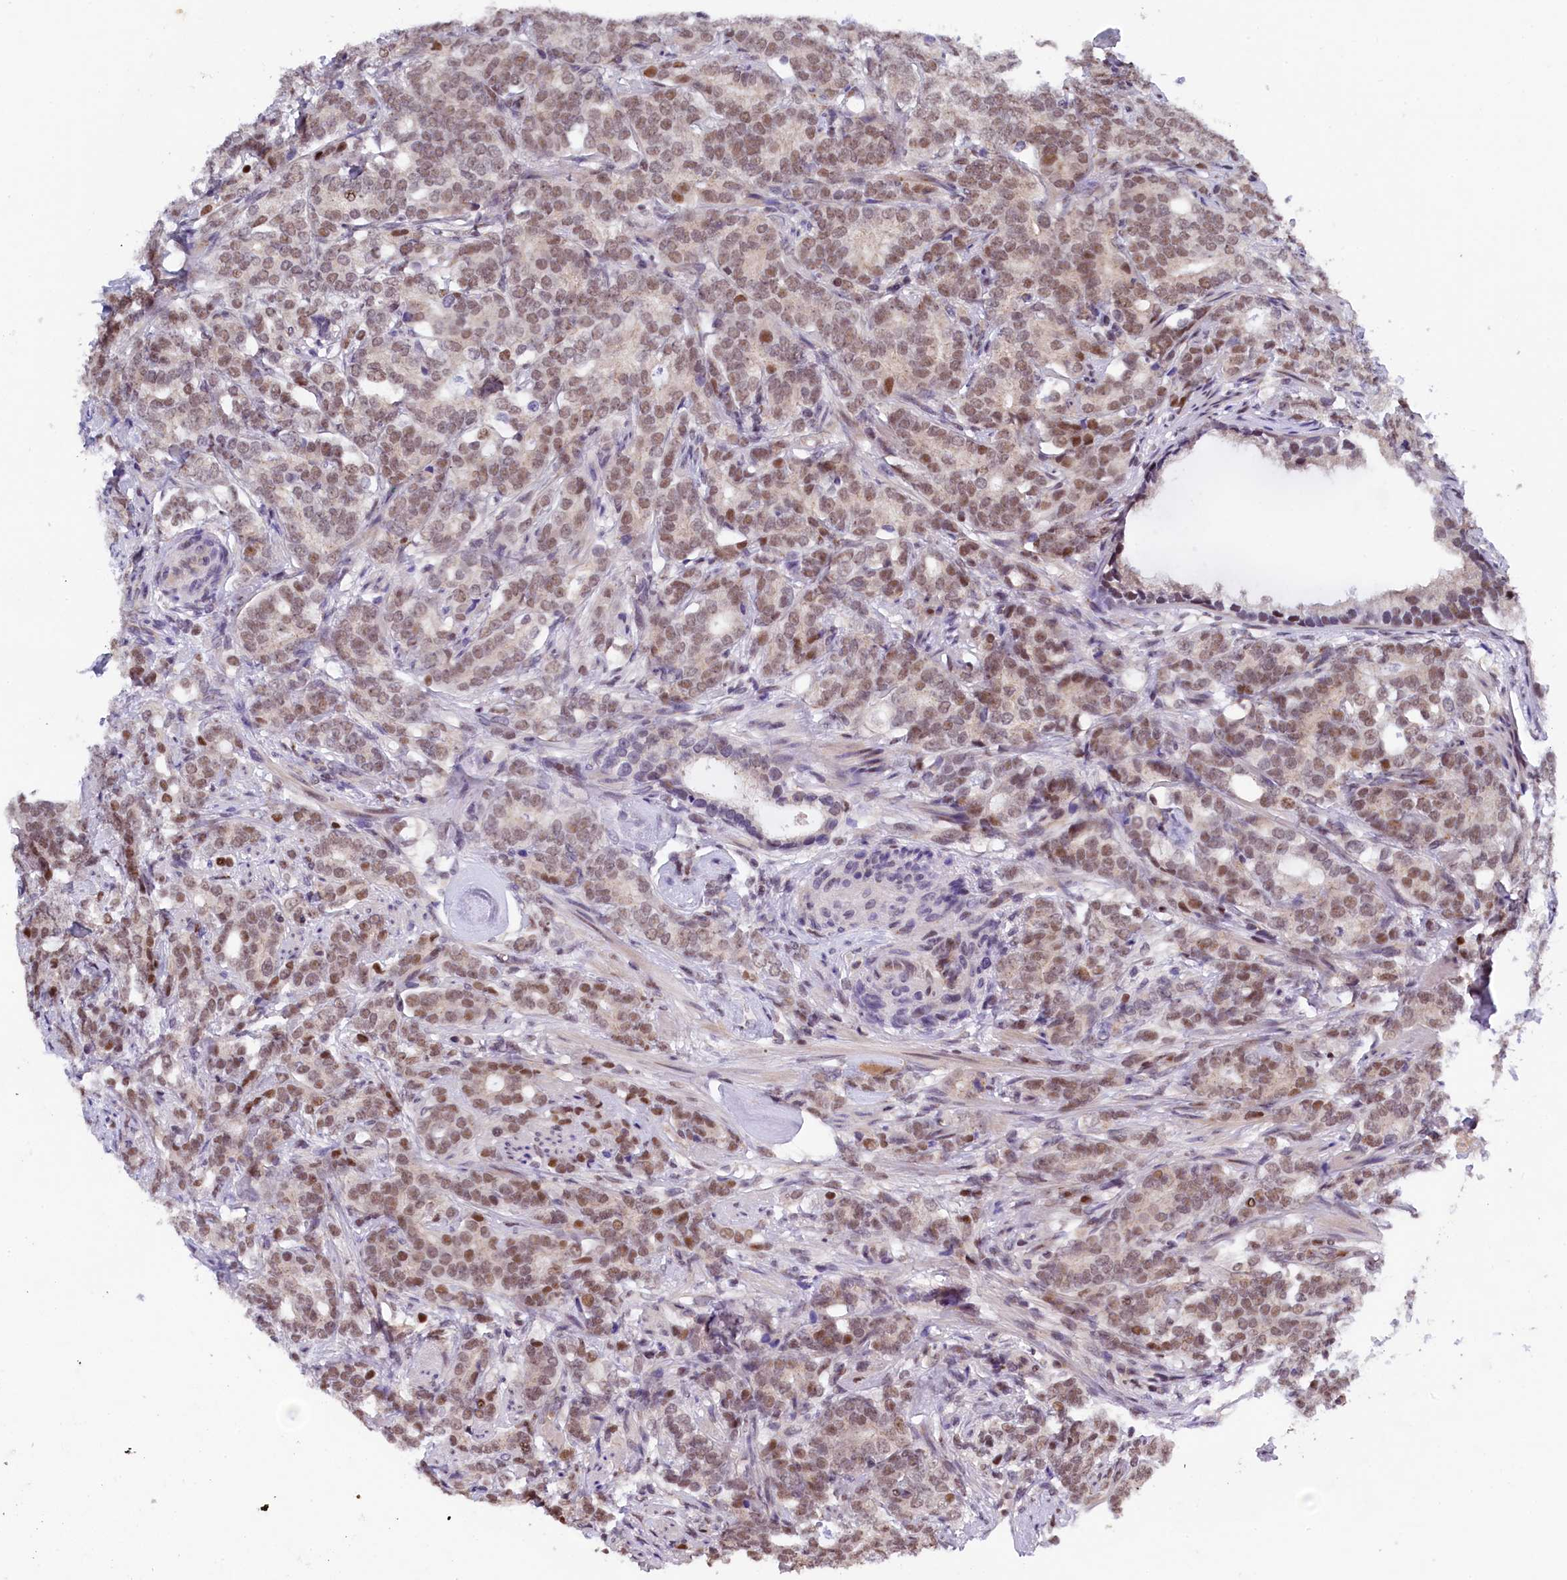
{"staining": {"intensity": "moderate", "quantity": ">75%", "location": "nuclear"}, "tissue": "prostate cancer", "cell_type": "Tumor cells", "image_type": "cancer", "snomed": [{"axis": "morphology", "description": "Adenocarcinoma, Low grade"}, {"axis": "topography", "description": "Prostate"}], "caption": "Protein analysis of adenocarcinoma (low-grade) (prostate) tissue reveals moderate nuclear expression in approximately >75% of tumor cells.", "gene": "ADIG", "patient": {"sex": "male", "age": 71}}